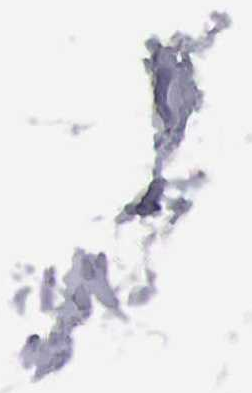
{"staining": {"intensity": "negative", "quantity": "none", "location": "none"}, "tissue": "adipose tissue", "cell_type": "Adipocytes", "image_type": "normal", "snomed": [{"axis": "morphology", "description": "Normal tissue, NOS"}, {"axis": "topography", "description": "Breast"}], "caption": "This micrograph is of normal adipose tissue stained with immunohistochemistry (IHC) to label a protein in brown with the nuclei are counter-stained blue. There is no expression in adipocytes. (Brightfield microscopy of DAB (3,3'-diaminobenzidine) immunohistochemistry at high magnification).", "gene": "CYP19A1", "patient": {"sex": "female", "age": 45}}